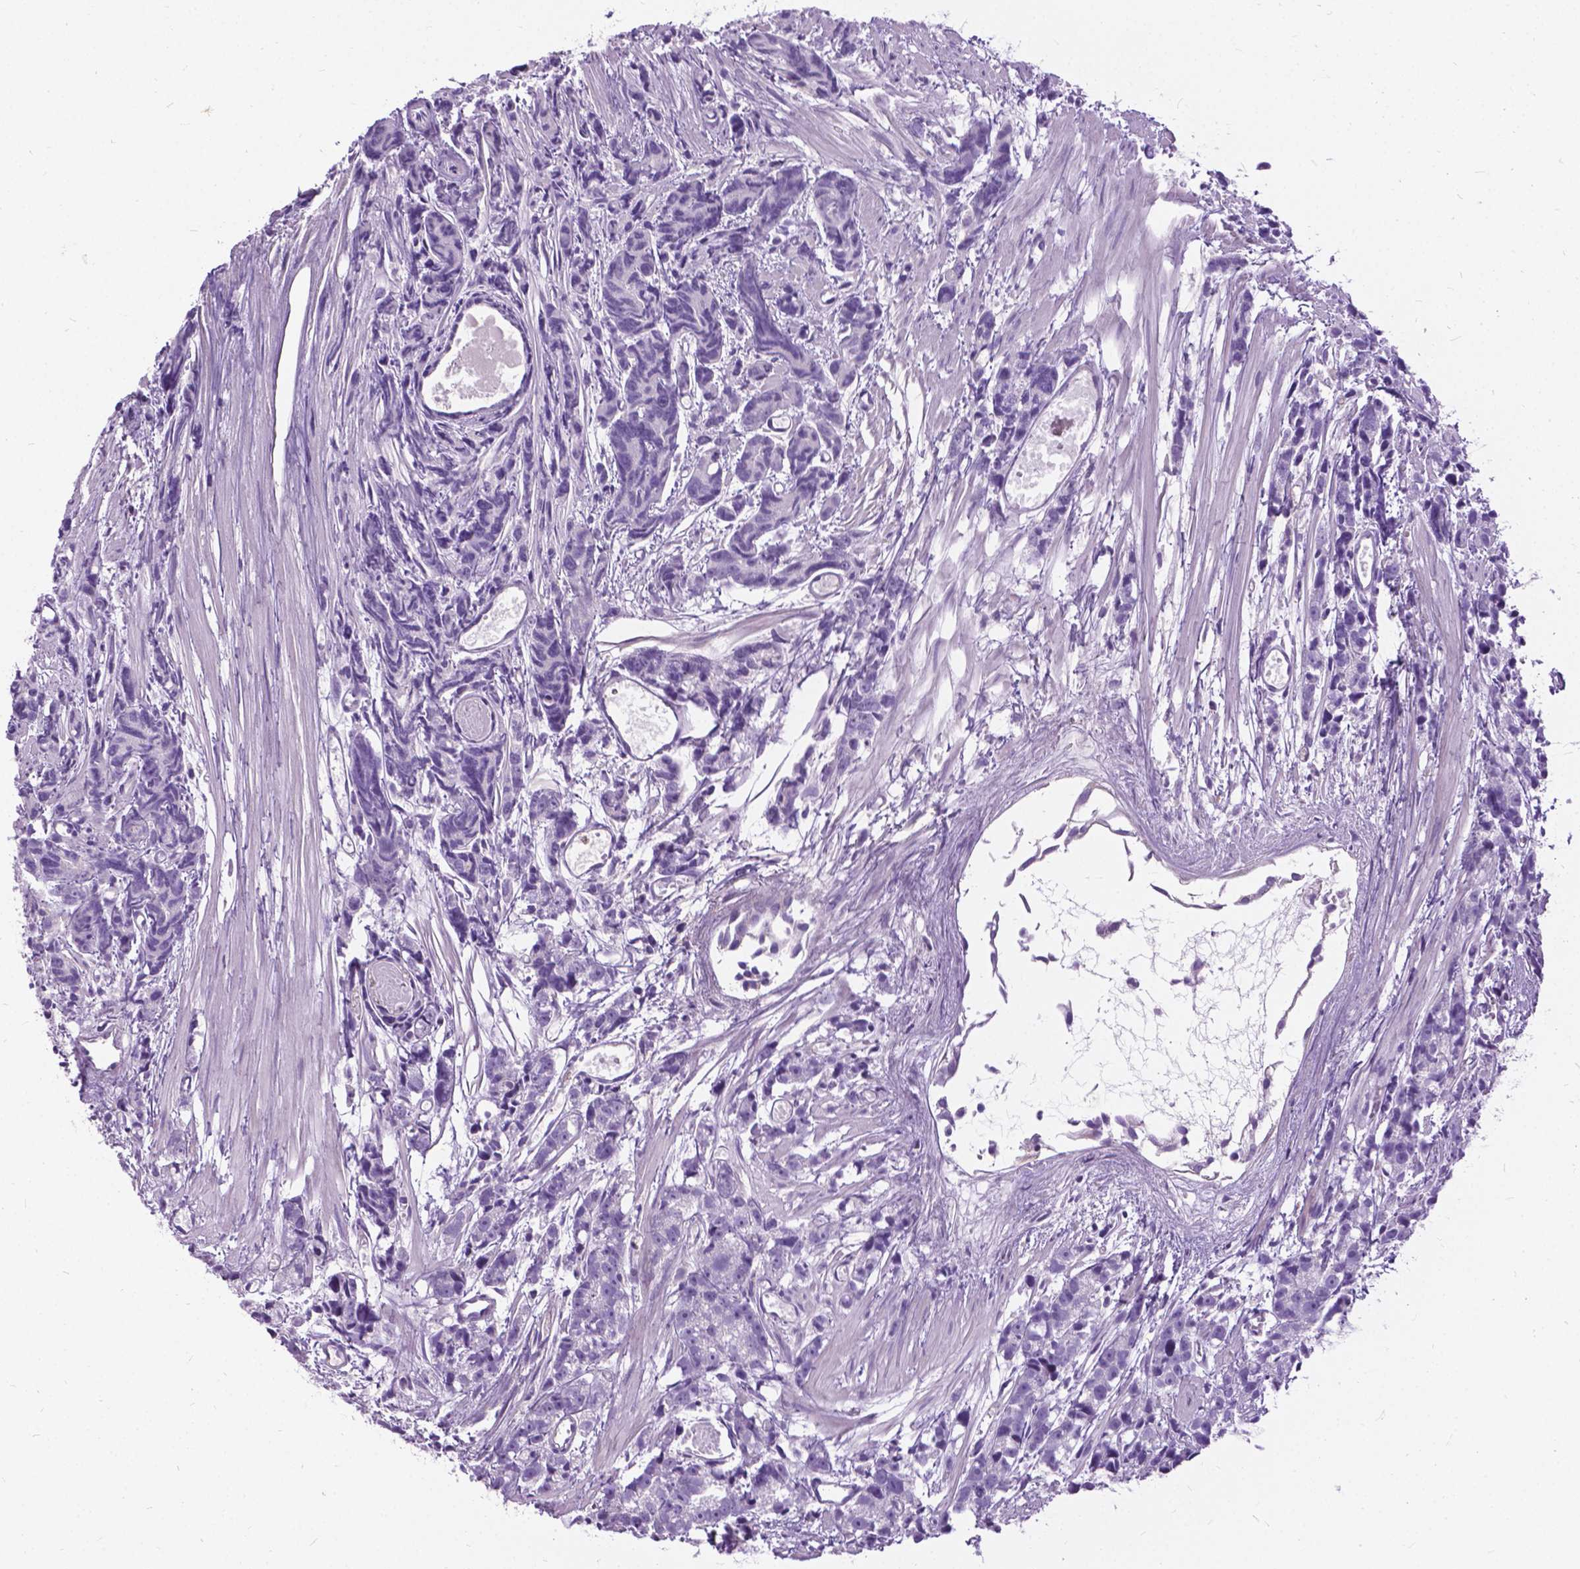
{"staining": {"intensity": "negative", "quantity": "none", "location": "none"}, "tissue": "prostate cancer", "cell_type": "Tumor cells", "image_type": "cancer", "snomed": [{"axis": "morphology", "description": "Adenocarcinoma, High grade"}, {"axis": "topography", "description": "Prostate"}], "caption": "IHC photomicrograph of neoplastic tissue: prostate adenocarcinoma (high-grade) stained with DAB (3,3'-diaminobenzidine) displays no significant protein staining in tumor cells. The staining was performed using DAB to visualize the protein expression in brown, while the nuclei were stained in blue with hematoxylin (Magnification: 20x).", "gene": "JAK3", "patient": {"sex": "male", "age": 77}}